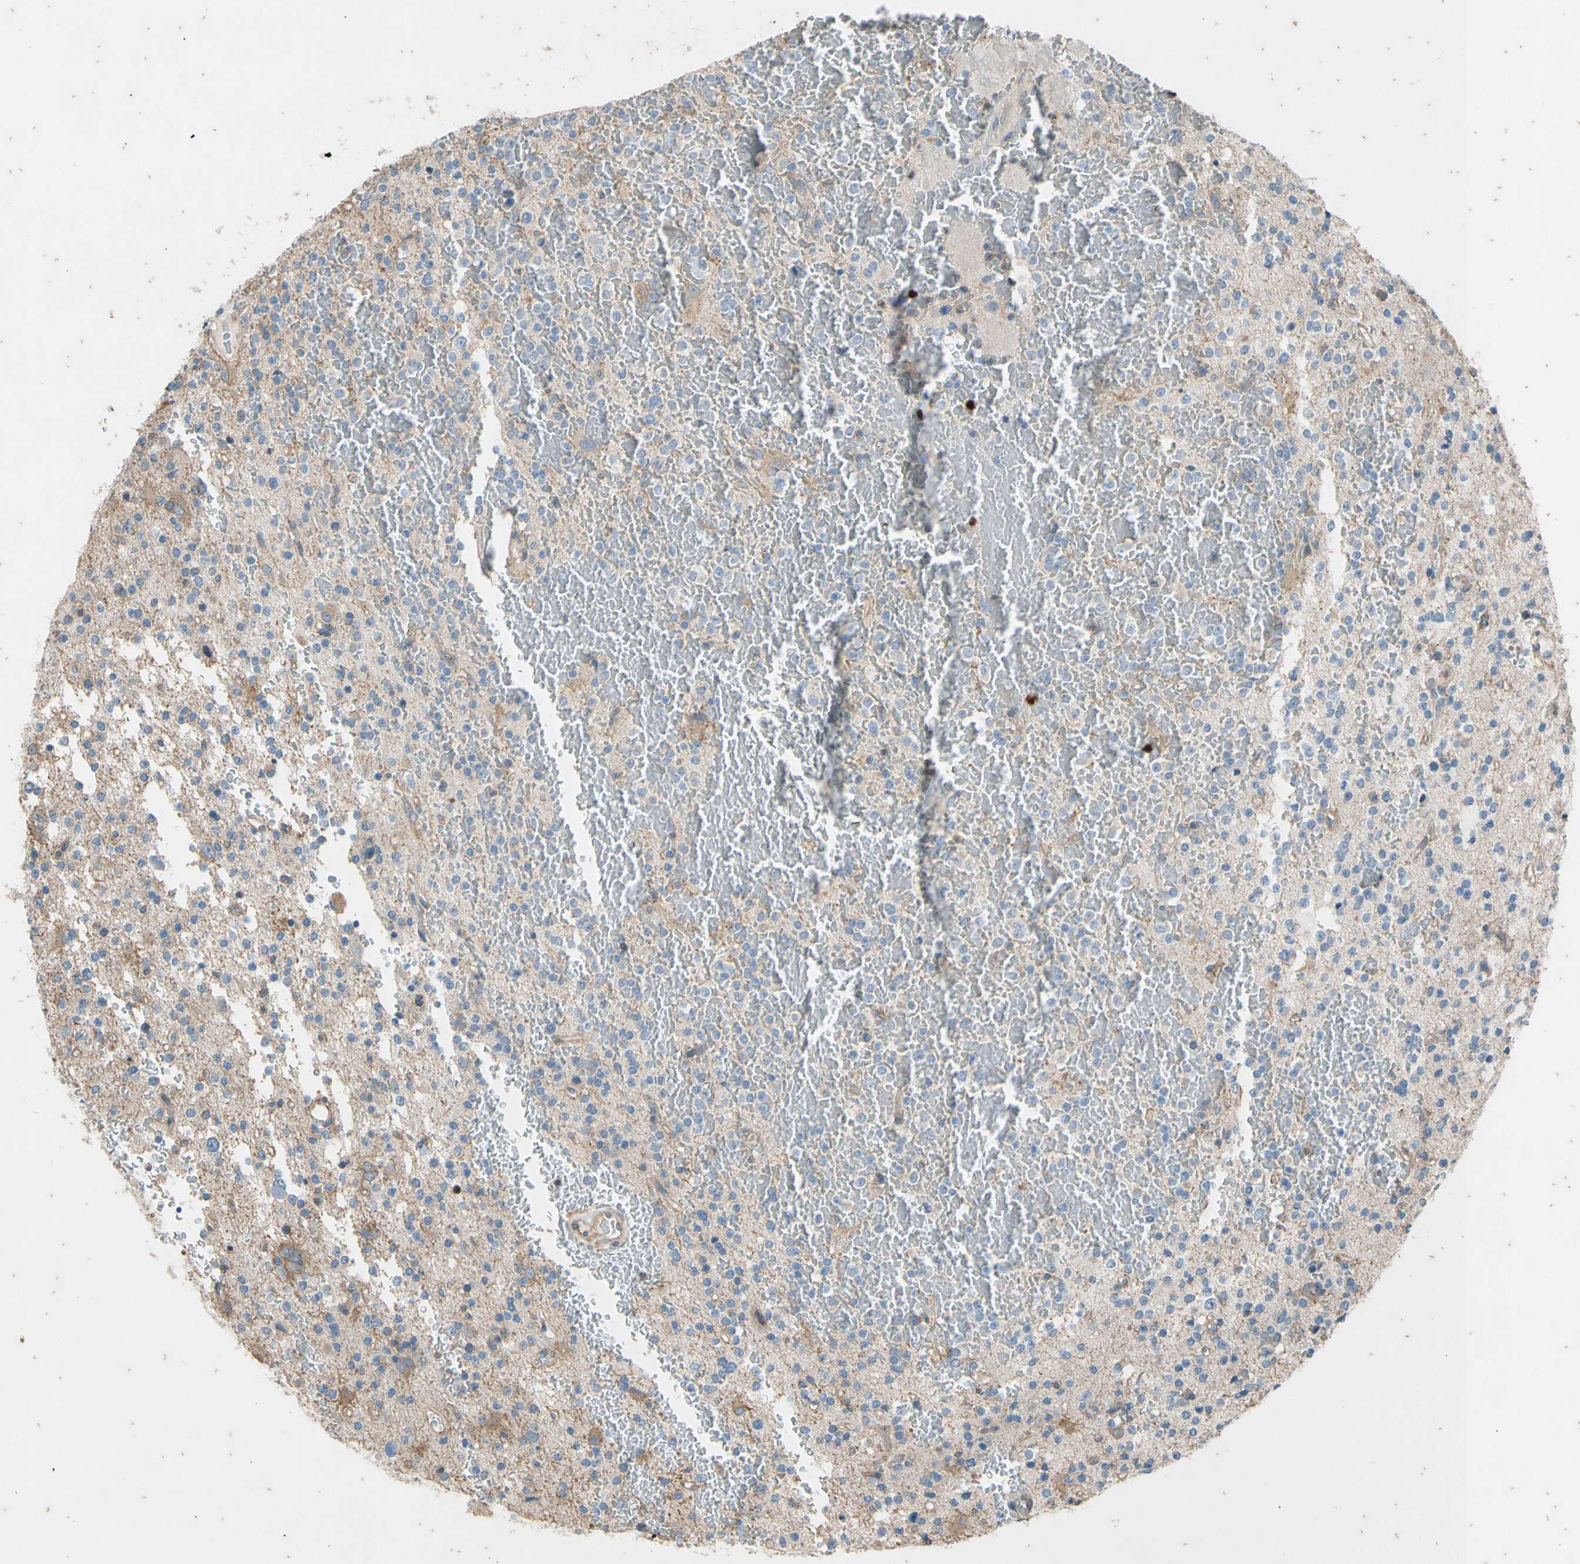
{"staining": {"intensity": "negative", "quantity": "none", "location": "none"}, "tissue": "glioma", "cell_type": "Tumor cells", "image_type": "cancer", "snomed": [{"axis": "morphology", "description": "Glioma, malignant, High grade"}, {"axis": "topography", "description": "Brain"}], "caption": "A histopathology image of human glioma is negative for staining in tumor cells.", "gene": "TBX21", "patient": {"sex": "male", "age": 47}}